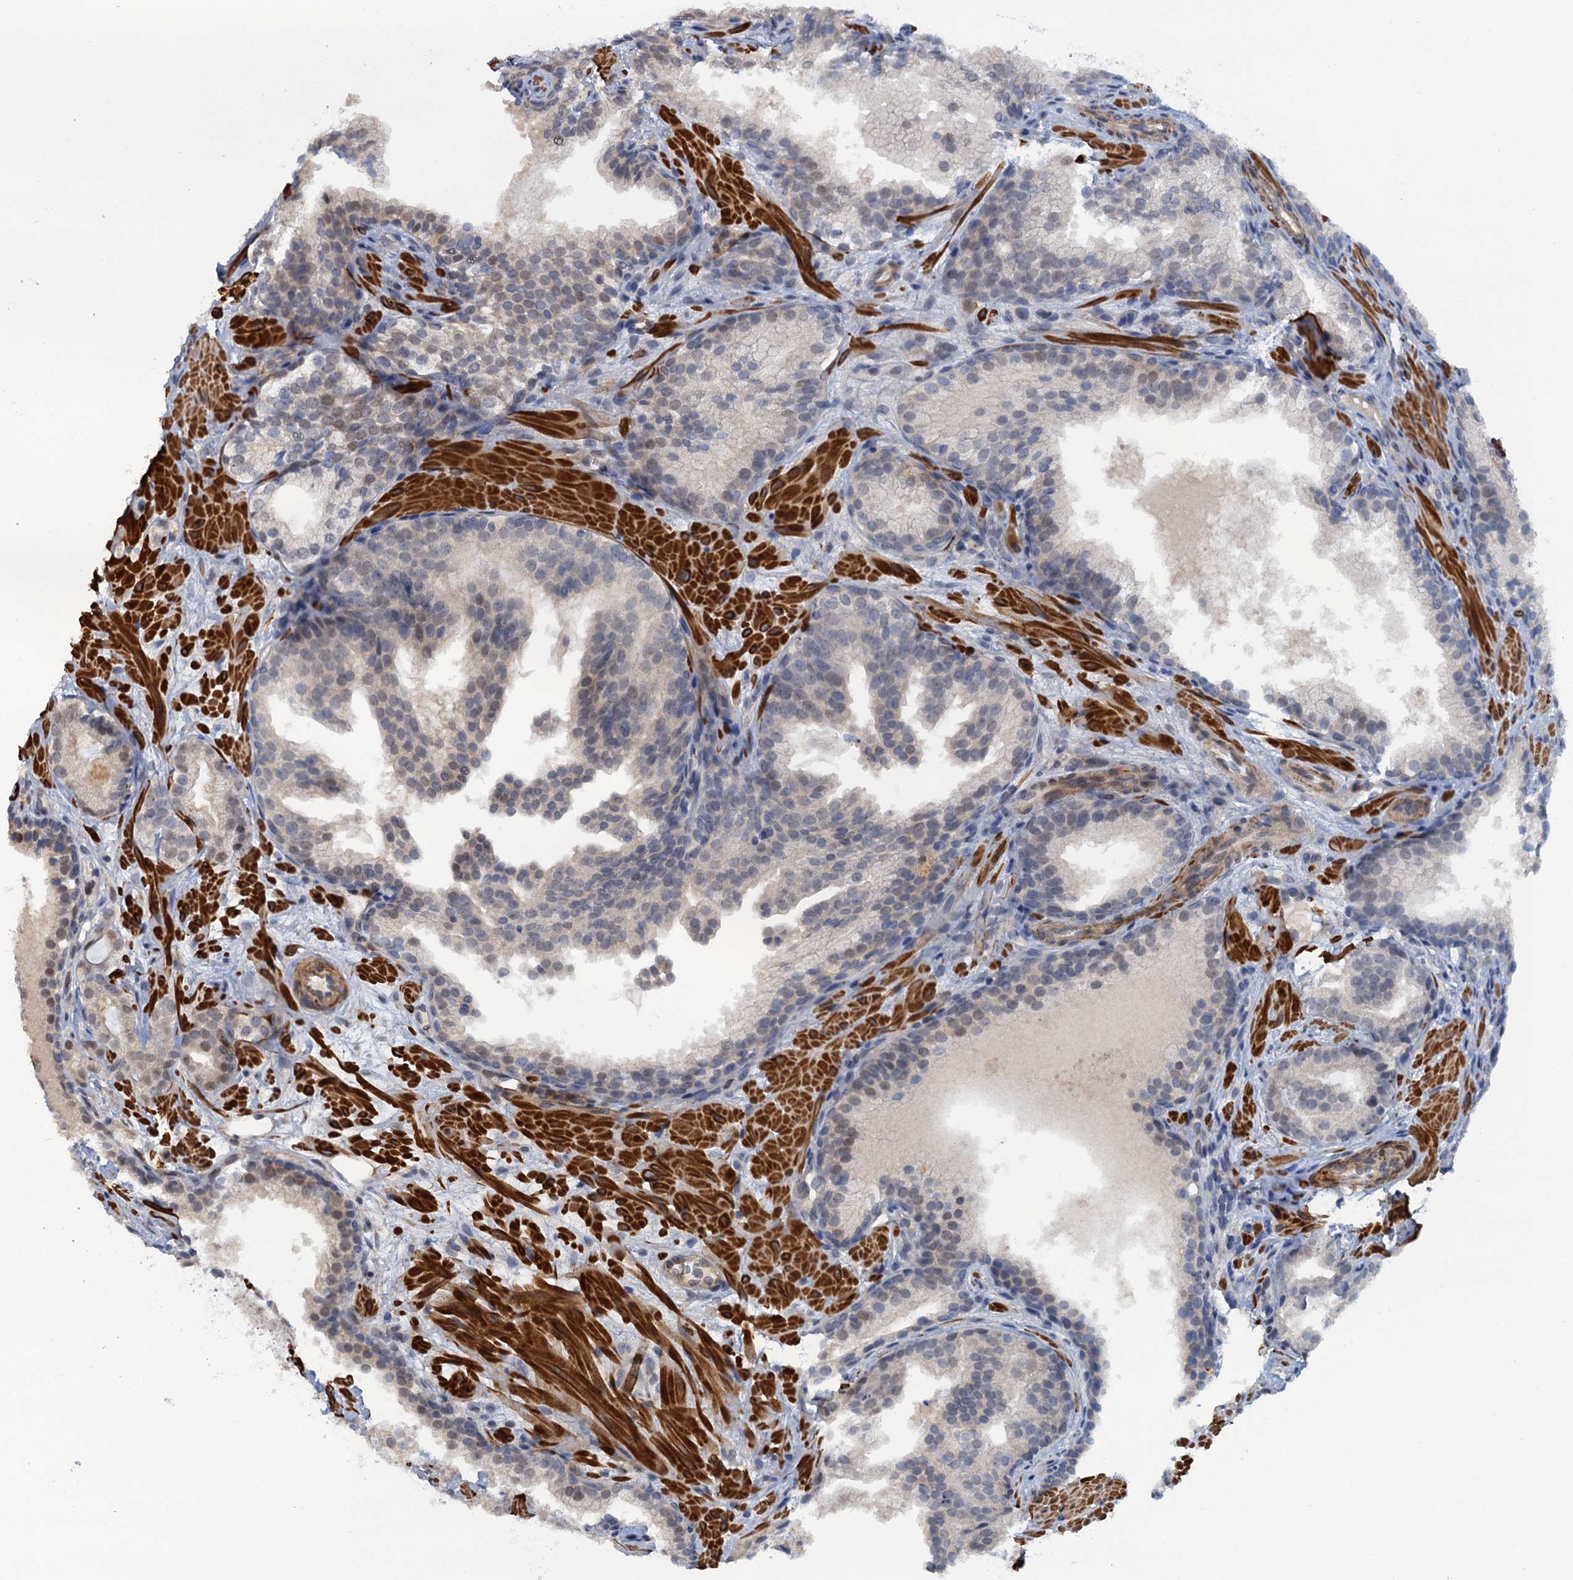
{"staining": {"intensity": "weak", "quantity": "25%-75%", "location": "nuclear"}, "tissue": "prostate cancer", "cell_type": "Tumor cells", "image_type": "cancer", "snomed": [{"axis": "morphology", "description": "Adenocarcinoma, High grade"}, {"axis": "topography", "description": "Prostate"}], "caption": "IHC of human prostate high-grade adenocarcinoma displays low levels of weak nuclear positivity in approximately 25%-75% of tumor cells.", "gene": "MYO16", "patient": {"sex": "male", "age": 60}}